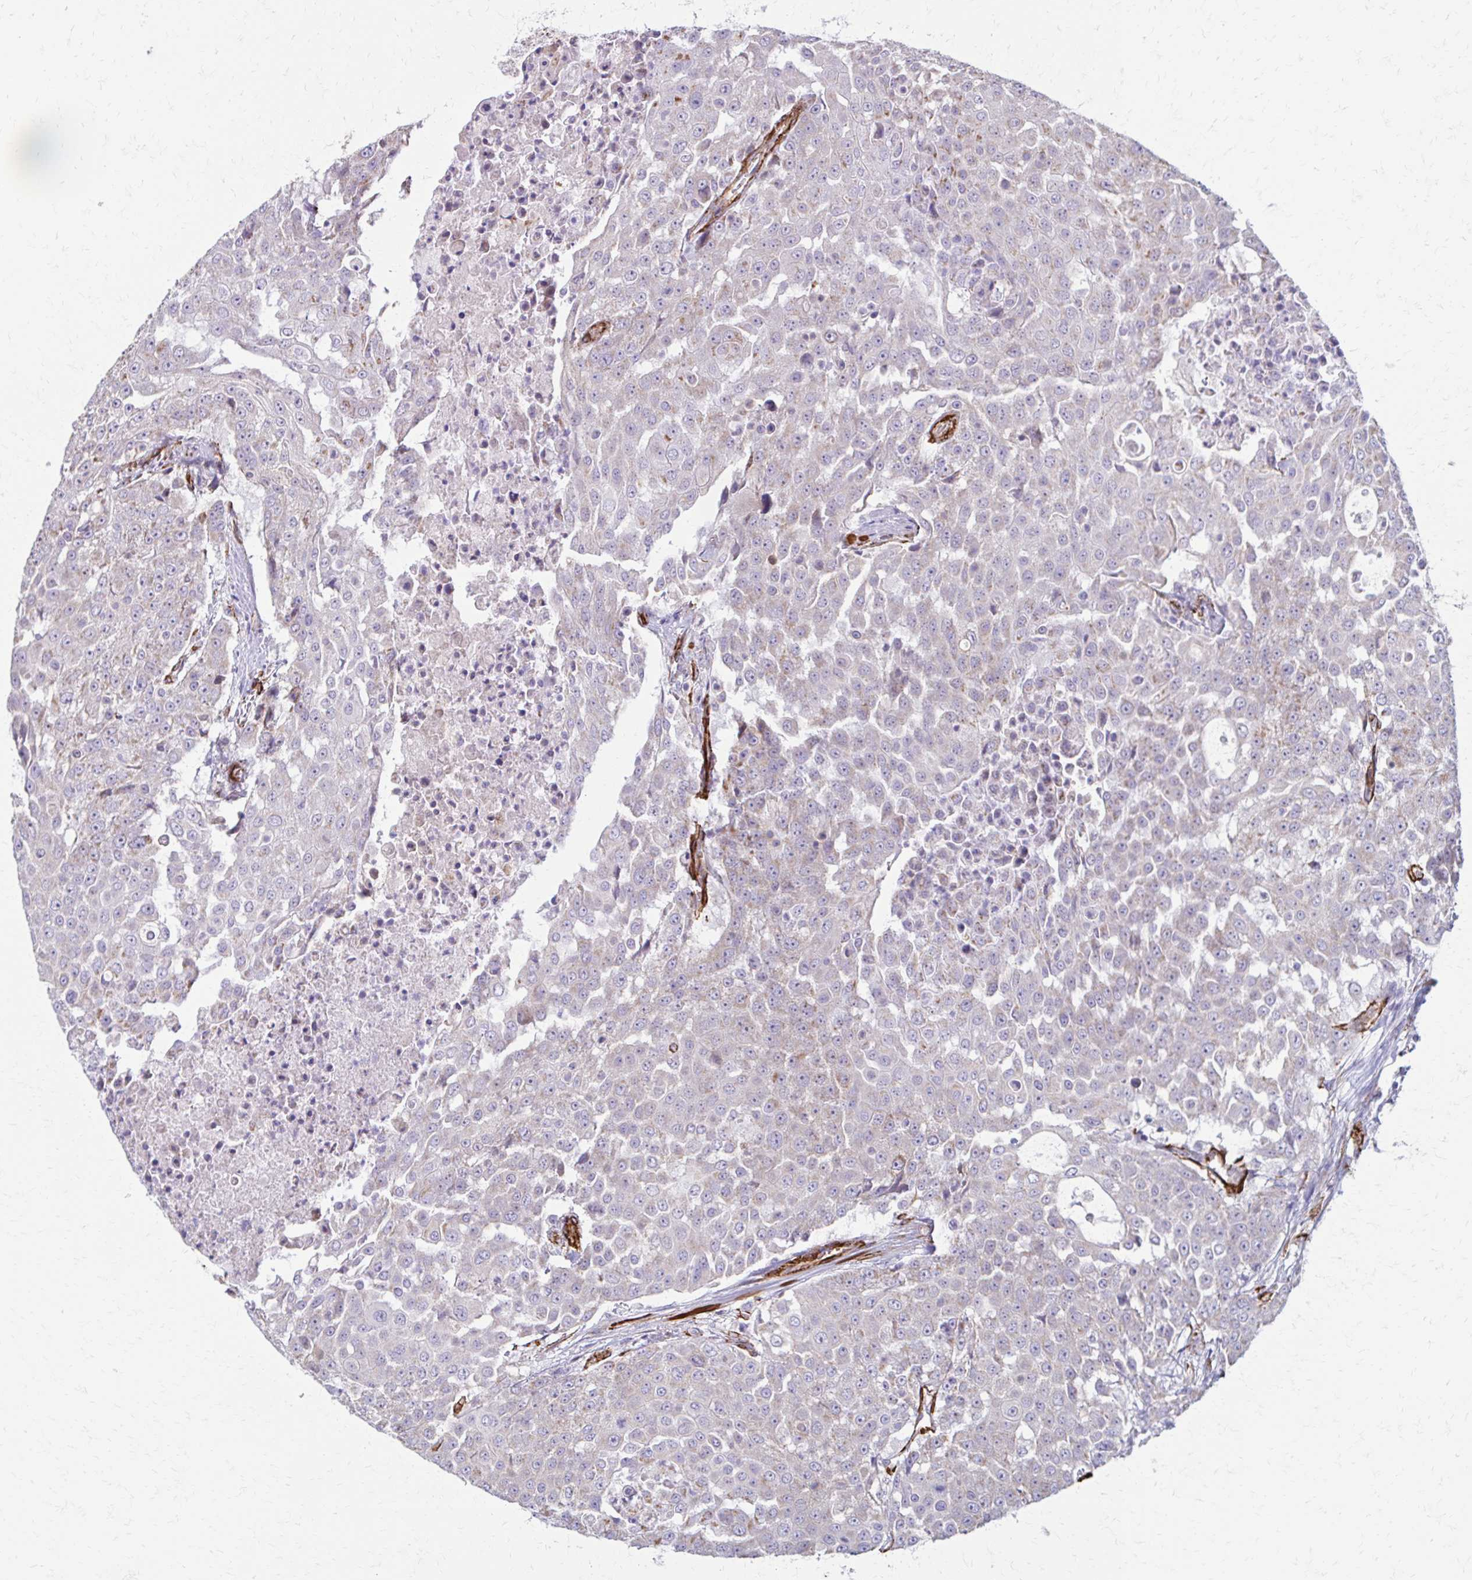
{"staining": {"intensity": "weak", "quantity": "<25%", "location": "cytoplasmic/membranous"}, "tissue": "urothelial cancer", "cell_type": "Tumor cells", "image_type": "cancer", "snomed": [{"axis": "morphology", "description": "Urothelial carcinoma, High grade"}, {"axis": "topography", "description": "Urinary bladder"}], "caption": "Human urothelial cancer stained for a protein using IHC displays no staining in tumor cells.", "gene": "TIMMDC1", "patient": {"sex": "female", "age": 63}}